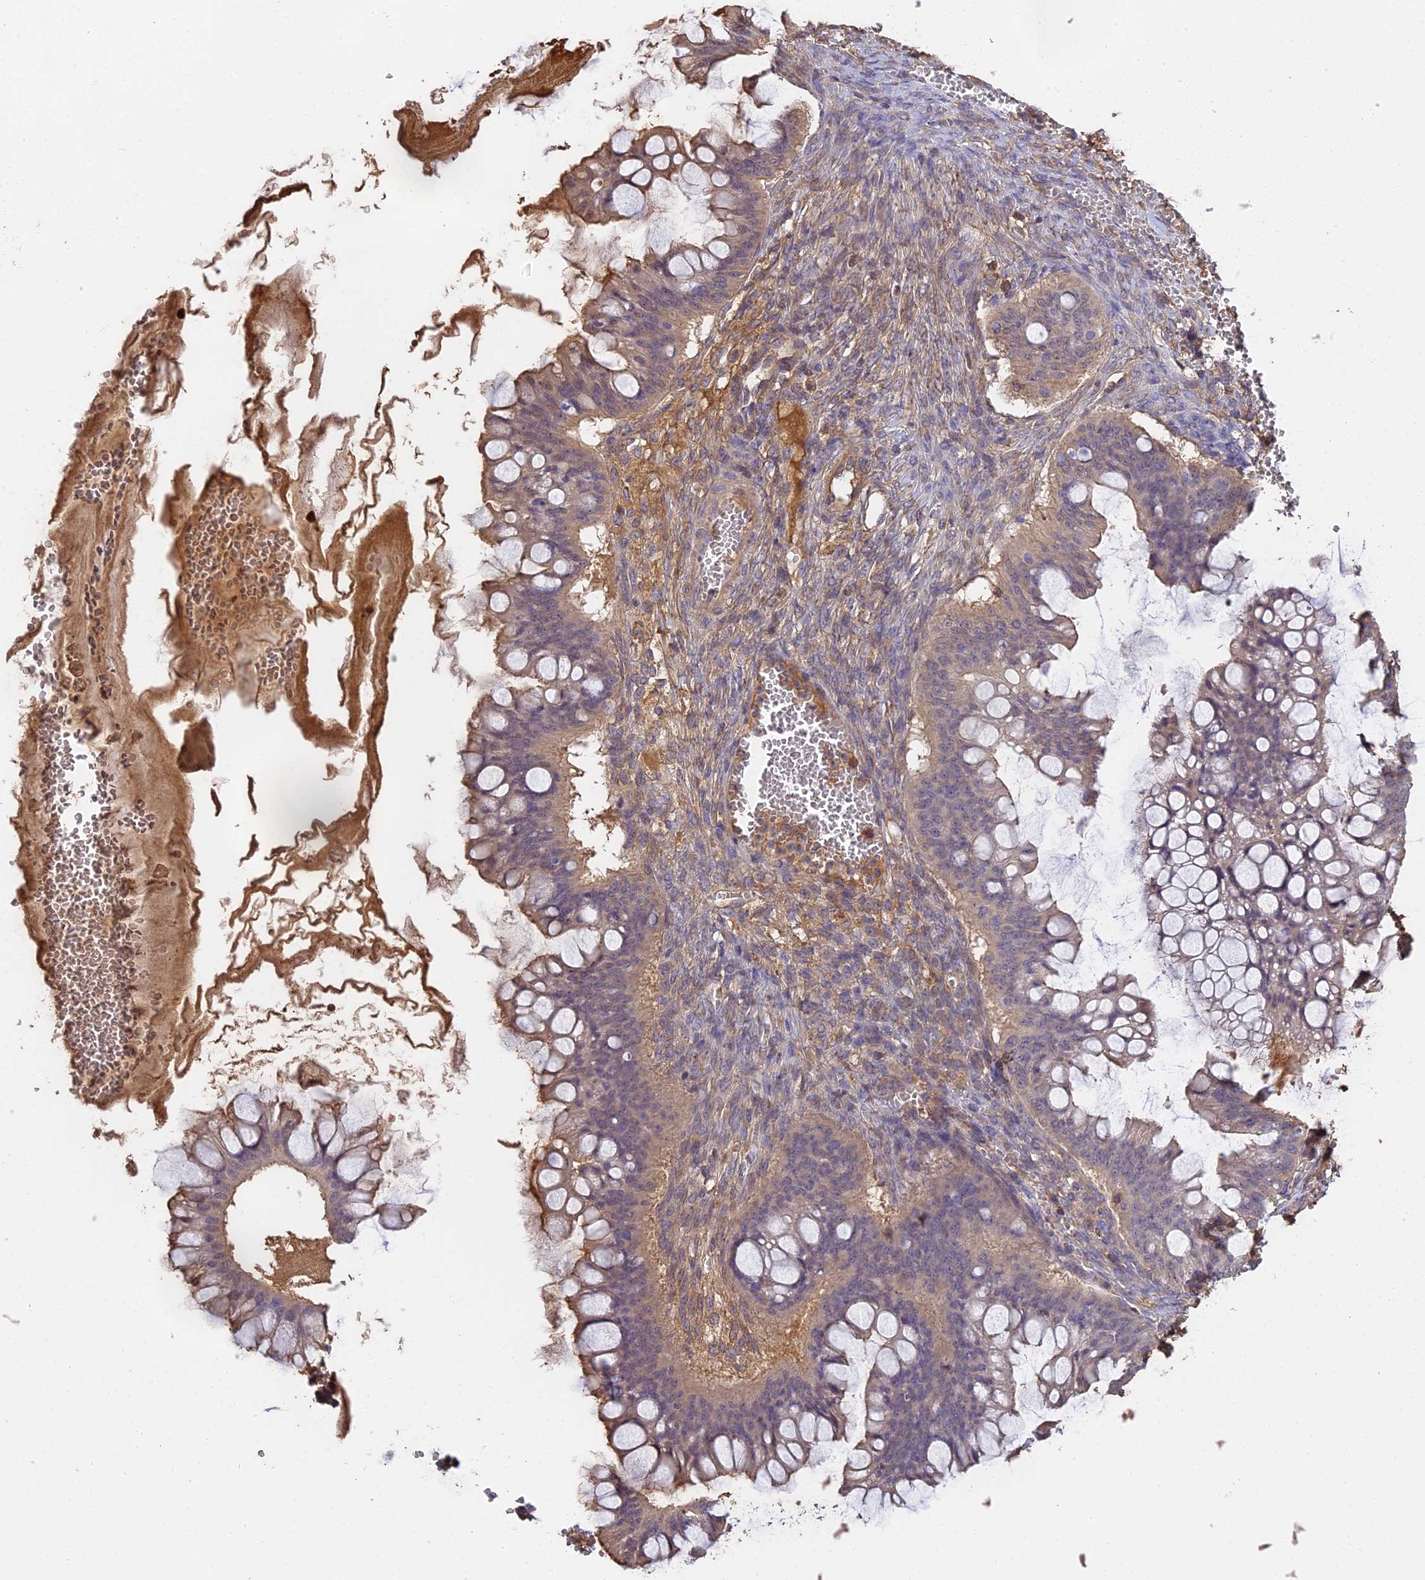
{"staining": {"intensity": "weak", "quantity": "<25%", "location": "cytoplasmic/membranous"}, "tissue": "ovarian cancer", "cell_type": "Tumor cells", "image_type": "cancer", "snomed": [{"axis": "morphology", "description": "Cystadenocarcinoma, mucinous, NOS"}, {"axis": "topography", "description": "Ovary"}], "caption": "High power microscopy image of an IHC photomicrograph of ovarian cancer, revealing no significant staining in tumor cells. (Stains: DAB (3,3'-diaminobenzidine) immunohistochemistry with hematoxylin counter stain, Microscopy: brightfield microscopy at high magnification).", "gene": "CFAP119", "patient": {"sex": "female", "age": 73}}